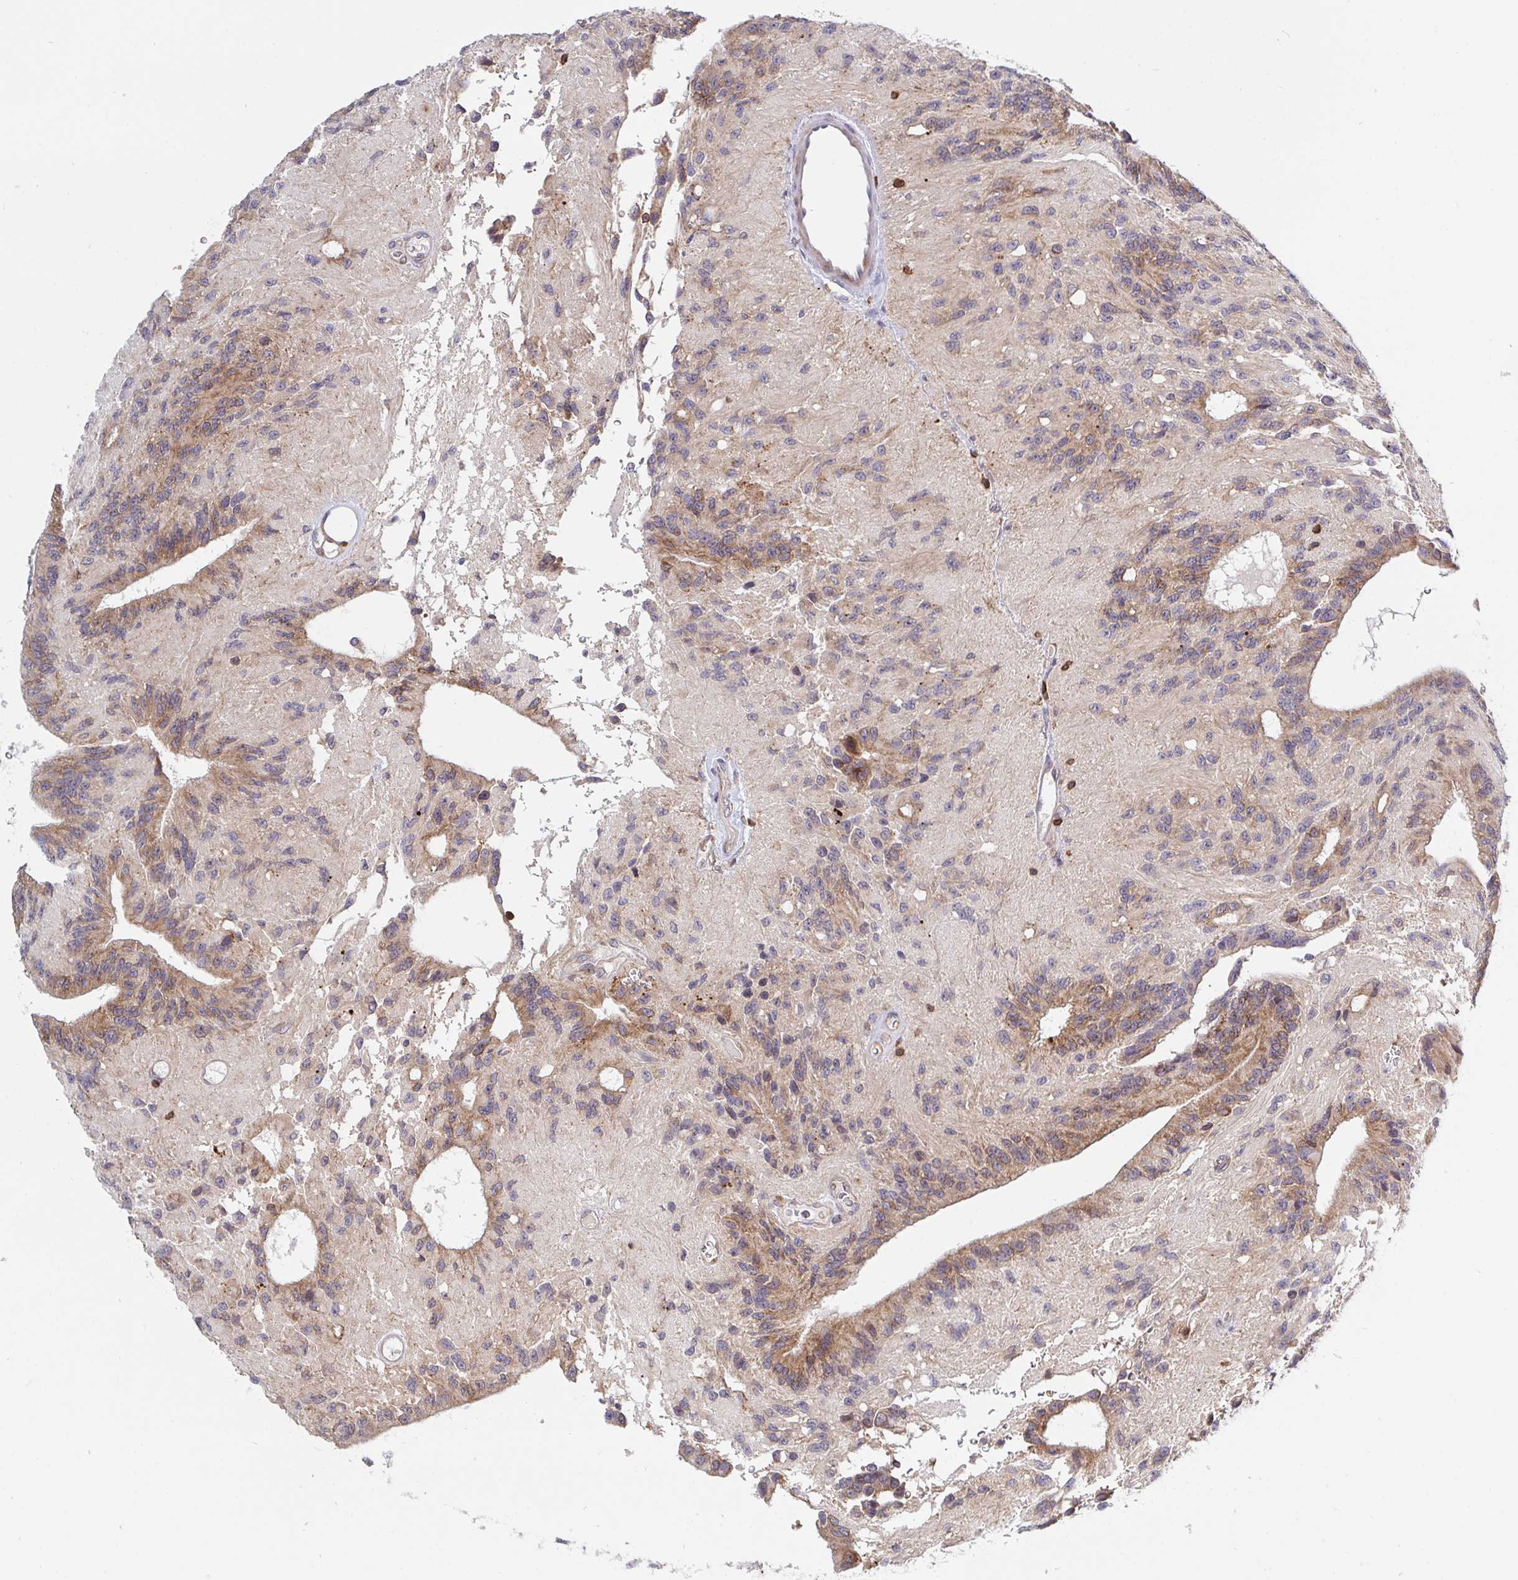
{"staining": {"intensity": "moderate", "quantity": "25%-75%", "location": "cytoplasmic/membranous"}, "tissue": "glioma", "cell_type": "Tumor cells", "image_type": "cancer", "snomed": [{"axis": "morphology", "description": "Glioma, malignant, Low grade"}, {"axis": "topography", "description": "Brain"}], "caption": "There is medium levels of moderate cytoplasmic/membranous staining in tumor cells of glioma, as demonstrated by immunohistochemical staining (brown color).", "gene": "FRMD3", "patient": {"sex": "male", "age": 31}}